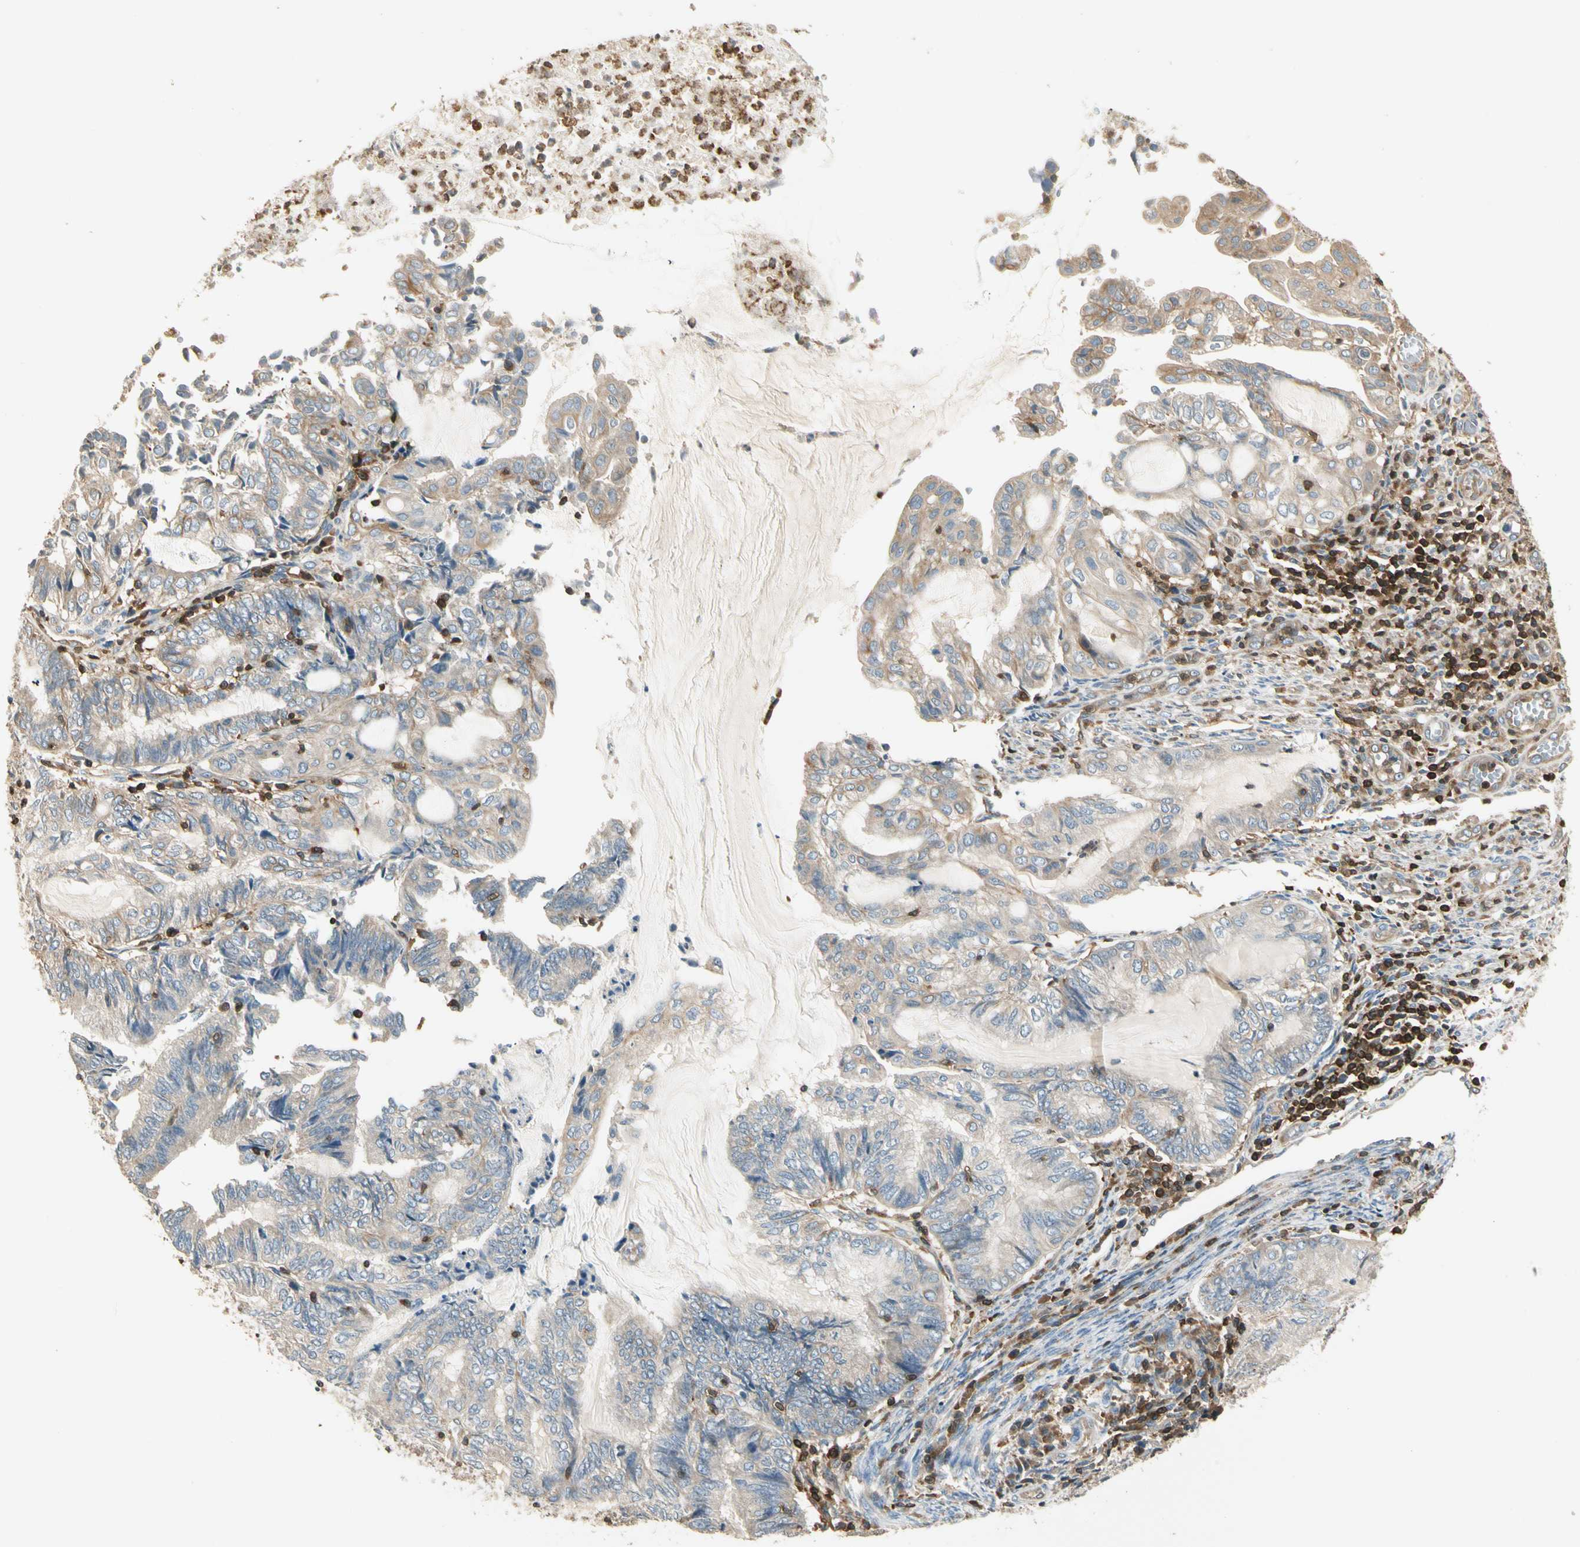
{"staining": {"intensity": "weak", "quantity": "<25%", "location": "cytoplasmic/membranous"}, "tissue": "endometrial cancer", "cell_type": "Tumor cells", "image_type": "cancer", "snomed": [{"axis": "morphology", "description": "Adenocarcinoma, NOS"}, {"axis": "topography", "description": "Uterus"}, {"axis": "topography", "description": "Endometrium"}], "caption": "Tumor cells show no significant expression in endometrial adenocarcinoma.", "gene": "CRLF3", "patient": {"sex": "female", "age": 70}}